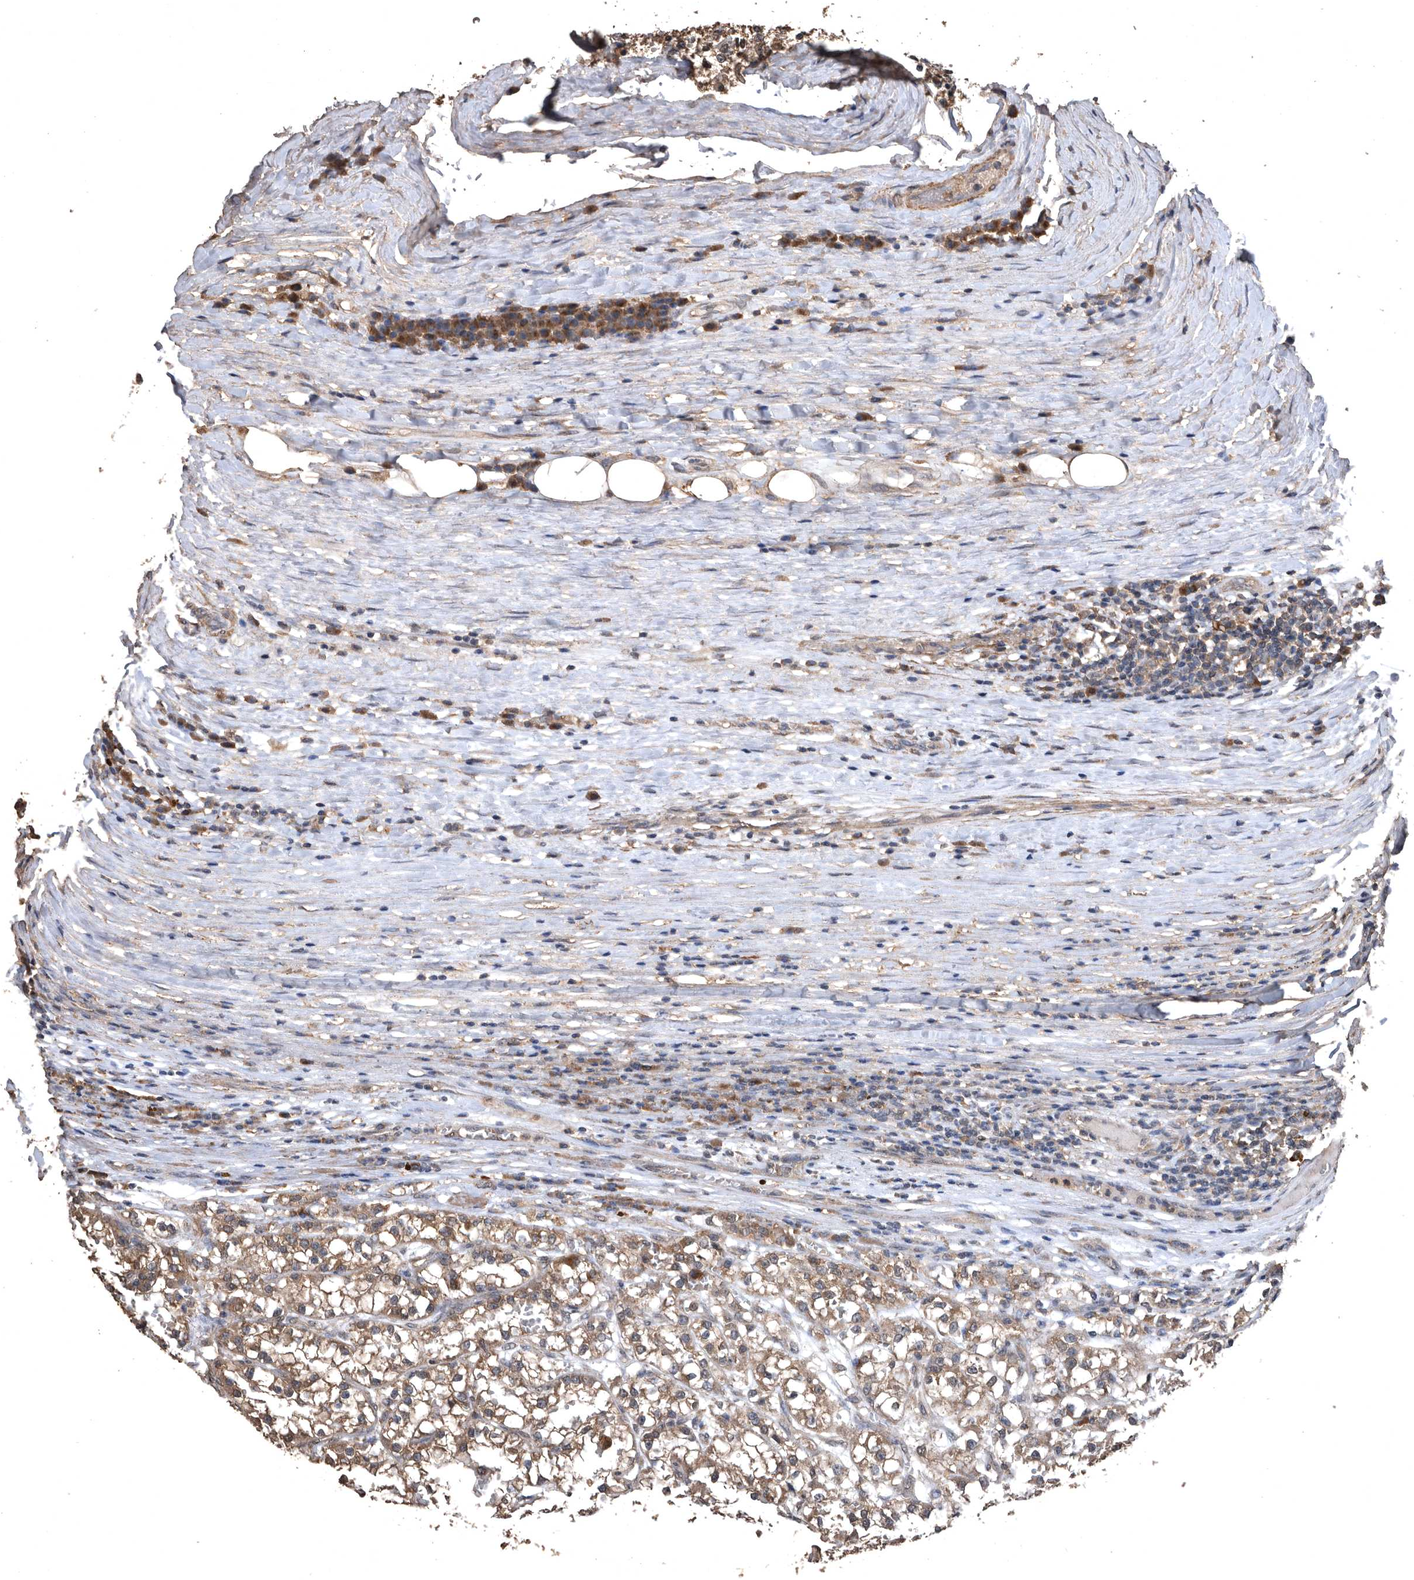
{"staining": {"intensity": "moderate", "quantity": ">75%", "location": "cytoplasmic/membranous"}, "tissue": "renal cancer", "cell_type": "Tumor cells", "image_type": "cancer", "snomed": [{"axis": "morphology", "description": "Adenocarcinoma, NOS"}, {"axis": "topography", "description": "Kidney"}], "caption": "Immunohistochemistry of renal cancer demonstrates medium levels of moderate cytoplasmic/membranous expression in approximately >75% of tumor cells. Using DAB (brown) and hematoxylin (blue) stains, captured at high magnification using brightfield microscopy.", "gene": "NRBP1", "patient": {"sex": "female", "age": 52}}